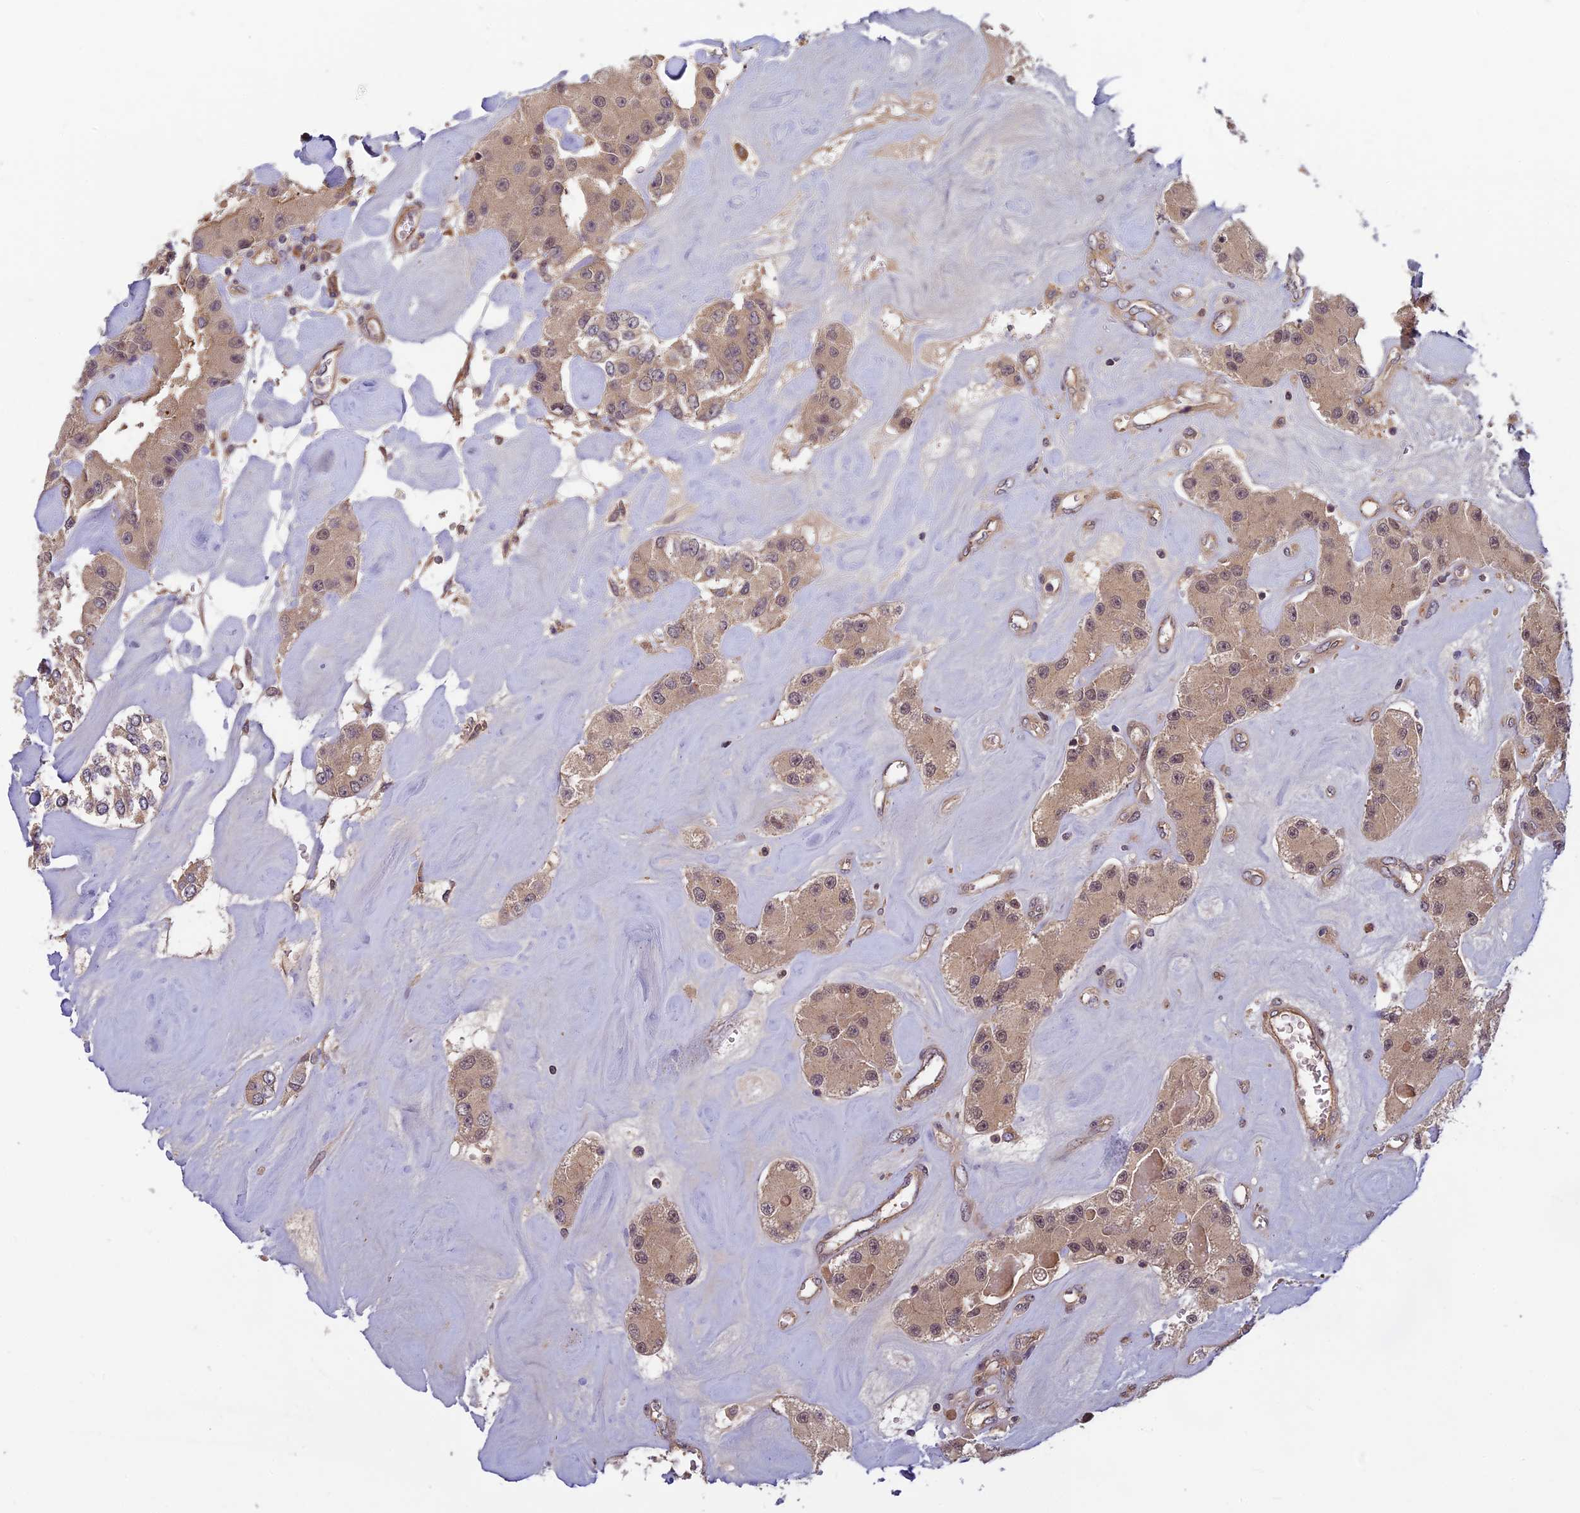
{"staining": {"intensity": "weak", "quantity": ">75%", "location": "cytoplasmic/membranous"}, "tissue": "carcinoid", "cell_type": "Tumor cells", "image_type": "cancer", "snomed": [{"axis": "morphology", "description": "Carcinoid, malignant, NOS"}, {"axis": "topography", "description": "Pancreas"}], "caption": "Immunohistochemical staining of carcinoid shows weak cytoplasmic/membranous protein staining in about >75% of tumor cells.", "gene": "PIKFYVE", "patient": {"sex": "male", "age": 41}}